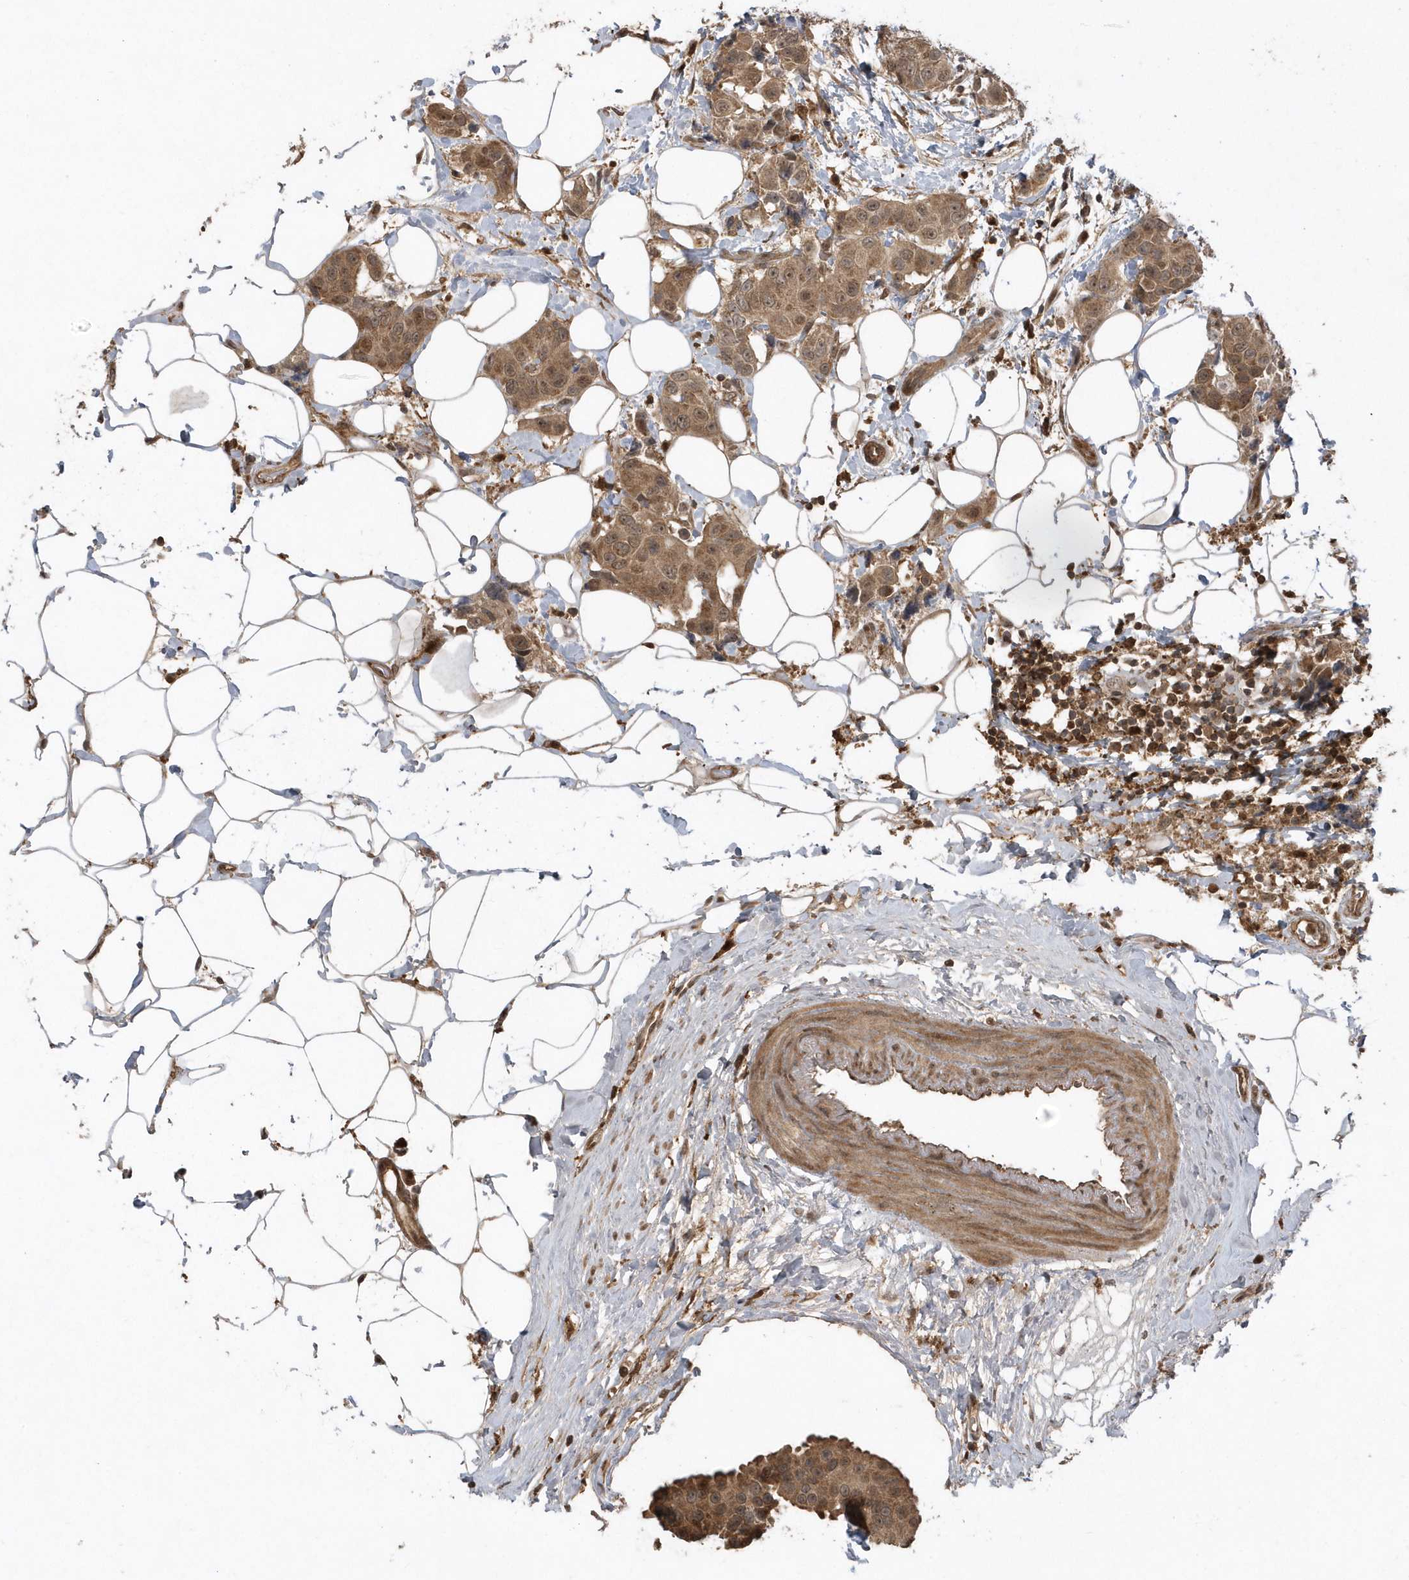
{"staining": {"intensity": "moderate", "quantity": ">75%", "location": "cytoplasmic/membranous"}, "tissue": "breast cancer", "cell_type": "Tumor cells", "image_type": "cancer", "snomed": [{"axis": "morphology", "description": "Normal tissue, NOS"}, {"axis": "morphology", "description": "Duct carcinoma"}, {"axis": "topography", "description": "Breast"}], "caption": "High-power microscopy captured an immunohistochemistry image of breast cancer, revealing moderate cytoplasmic/membranous positivity in about >75% of tumor cells. The staining was performed using DAB to visualize the protein expression in brown, while the nuclei were stained in blue with hematoxylin (Magnification: 20x).", "gene": "LACC1", "patient": {"sex": "female", "age": 39}}